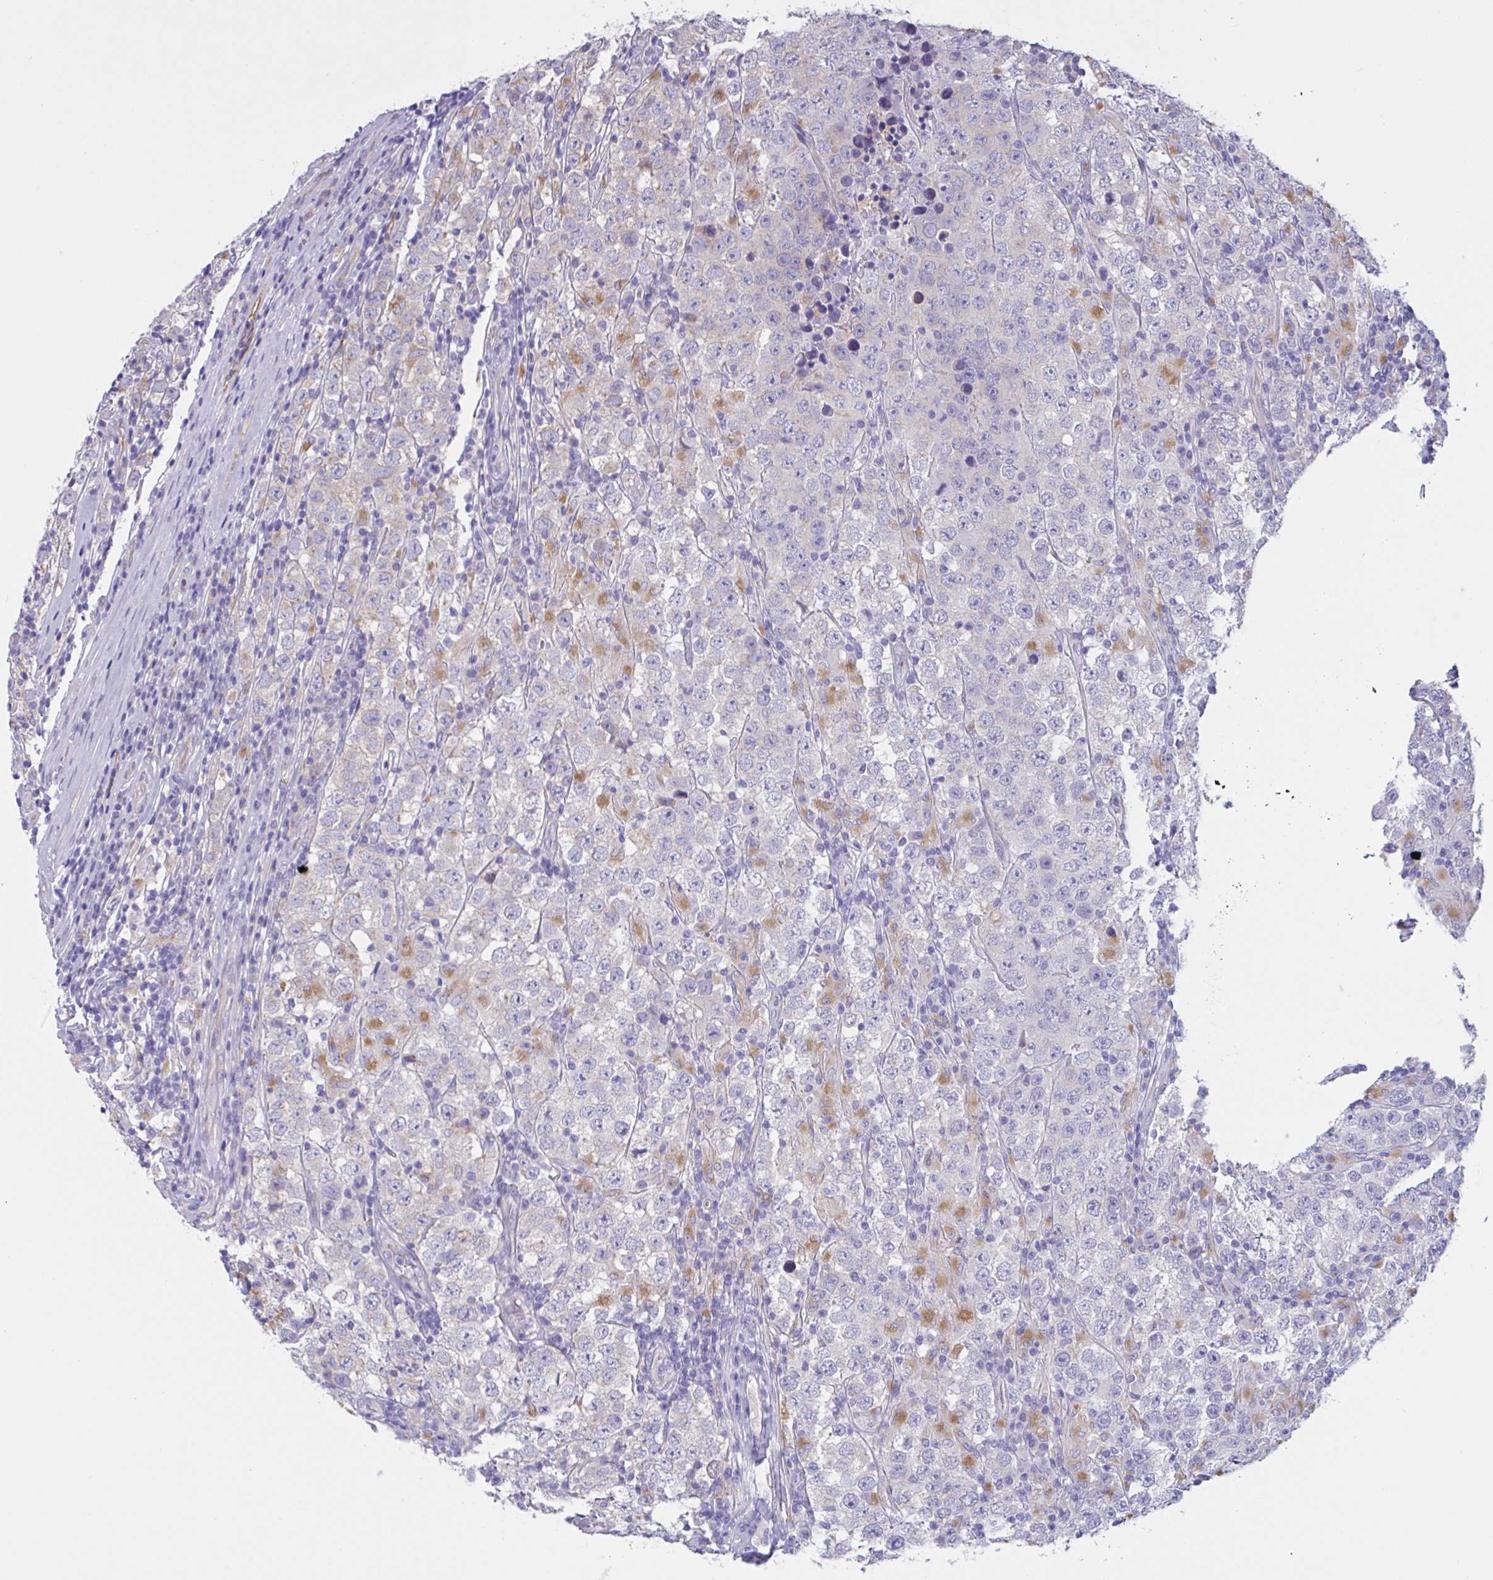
{"staining": {"intensity": "moderate", "quantity": "<25%", "location": "cytoplasmic/membranous"}, "tissue": "testis cancer", "cell_type": "Tumor cells", "image_type": "cancer", "snomed": [{"axis": "morphology", "description": "Normal tissue, NOS"}, {"axis": "morphology", "description": "Urothelial carcinoma, High grade"}, {"axis": "morphology", "description": "Seminoma, NOS"}, {"axis": "morphology", "description": "Carcinoma, Embryonal, NOS"}, {"axis": "topography", "description": "Urinary bladder"}, {"axis": "topography", "description": "Testis"}], "caption": "This is a histology image of immunohistochemistry (IHC) staining of testis embryonal carcinoma, which shows moderate staining in the cytoplasmic/membranous of tumor cells.", "gene": "RPL22L1", "patient": {"sex": "male", "age": 41}}